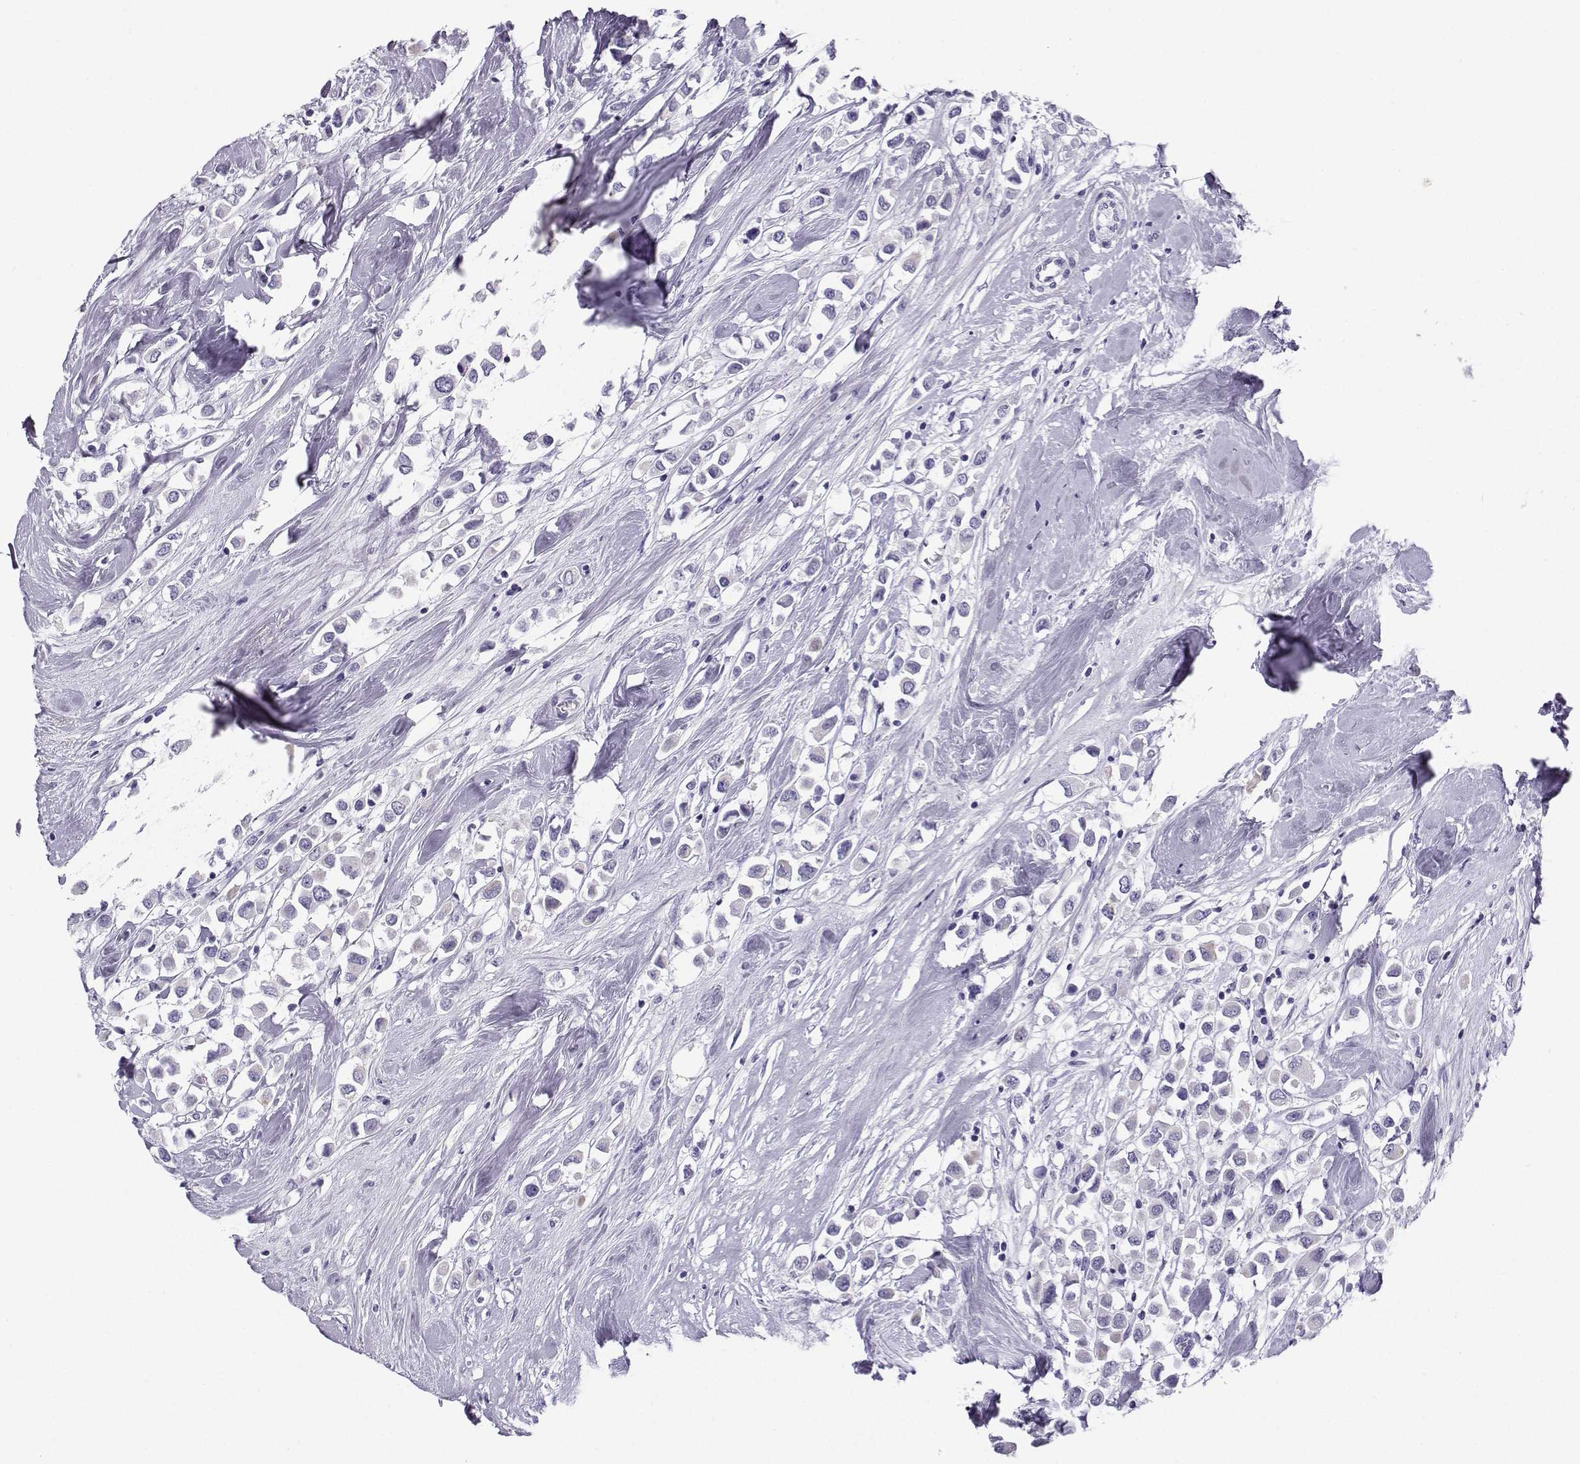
{"staining": {"intensity": "negative", "quantity": "none", "location": "none"}, "tissue": "breast cancer", "cell_type": "Tumor cells", "image_type": "cancer", "snomed": [{"axis": "morphology", "description": "Duct carcinoma"}, {"axis": "topography", "description": "Breast"}], "caption": "The image shows no significant positivity in tumor cells of intraductal carcinoma (breast).", "gene": "NEFL", "patient": {"sex": "female", "age": 61}}